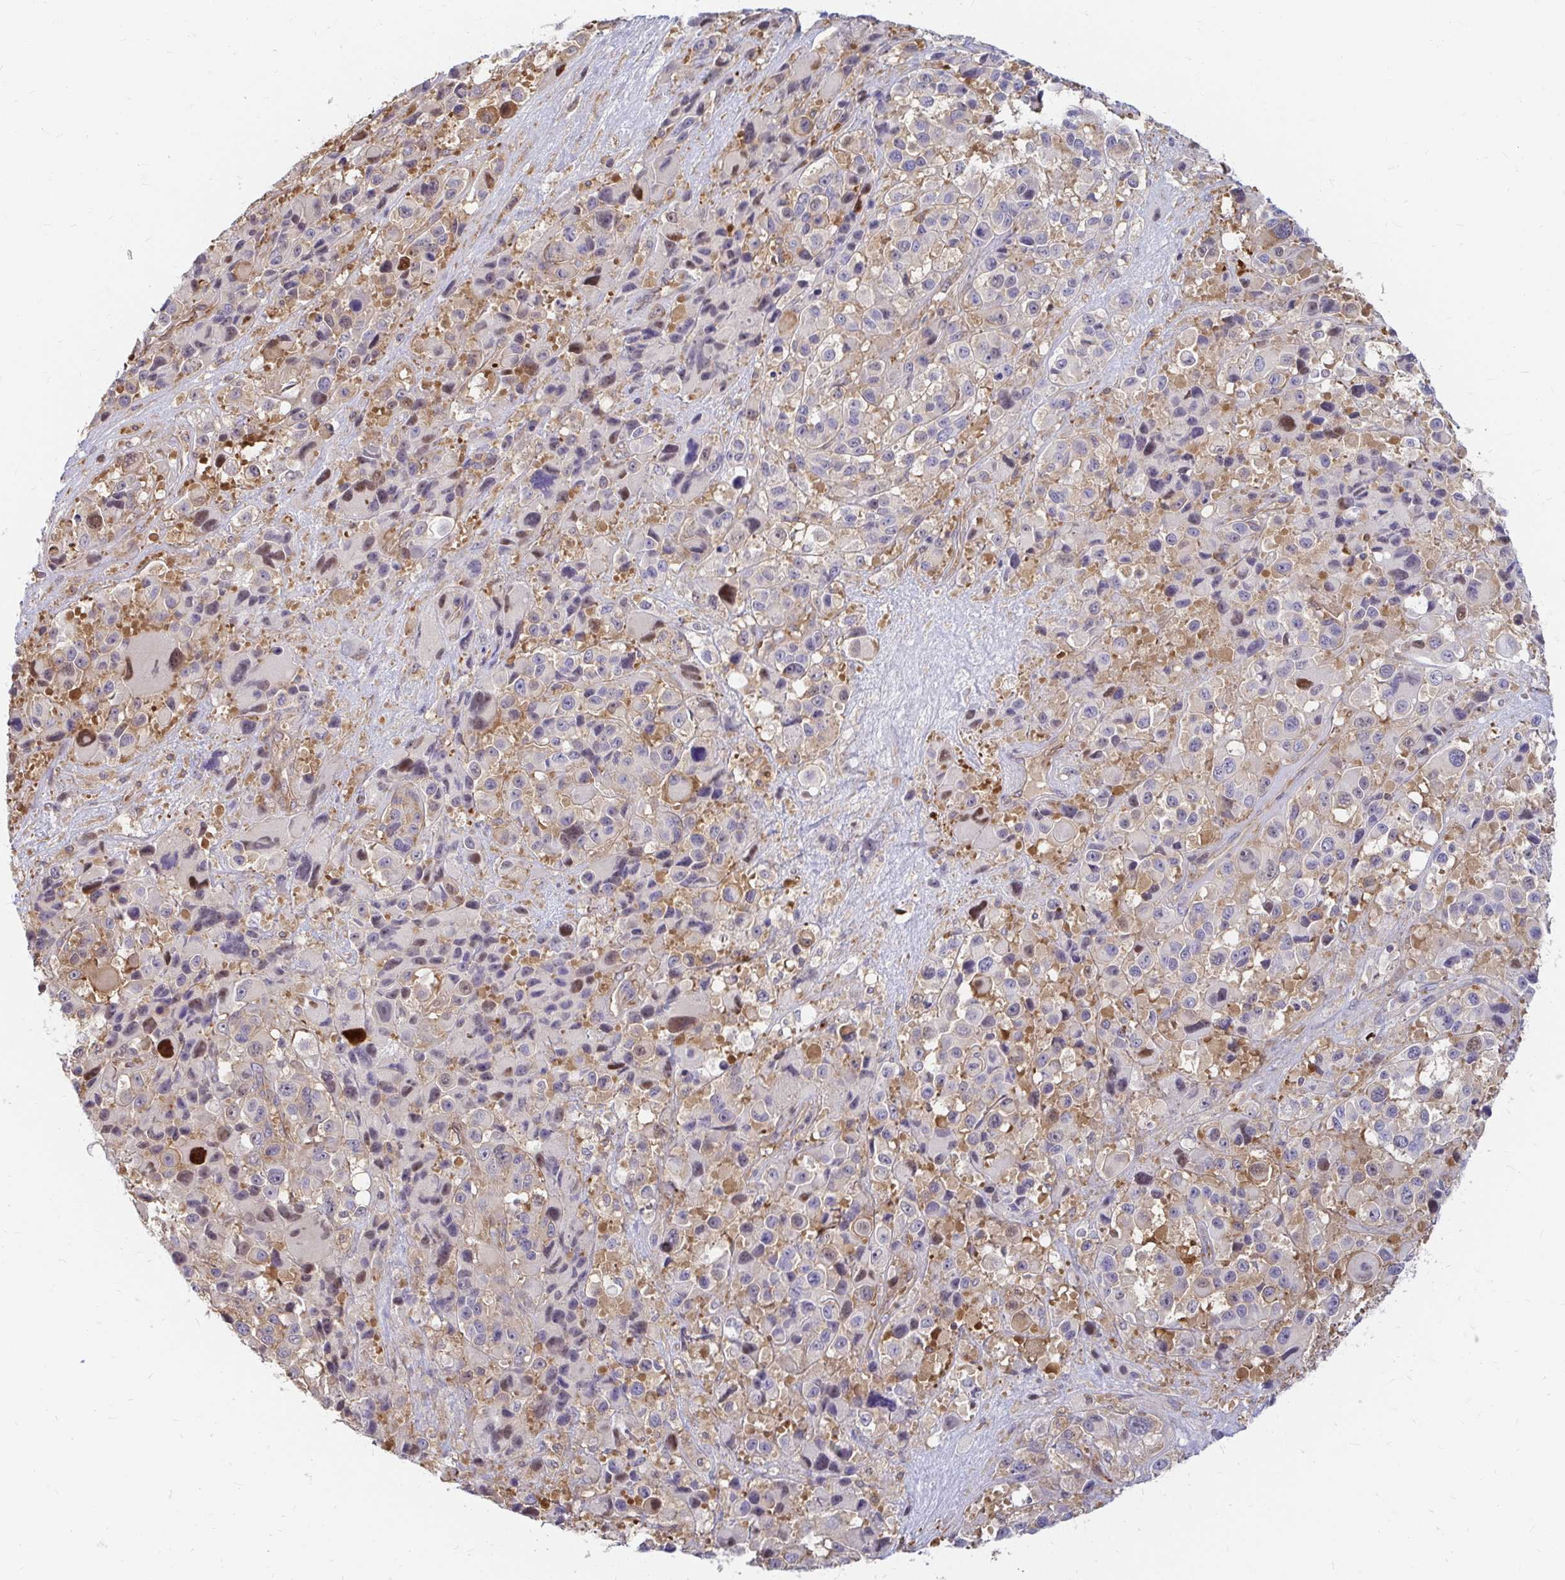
{"staining": {"intensity": "negative", "quantity": "none", "location": "none"}, "tissue": "melanoma", "cell_type": "Tumor cells", "image_type": "cancer", "snomed": [{"axis": "morphology", "description": "Malignant melanoma, Metastatic site"}, {"axis": "topography", "description": "Lymph node"}], "caption": "Immunohistochemistry (IHC) of melanoma reveals no staining in tumor cells.", "gene": "CAST", "patient": {"sex": "female", "age": 65}}